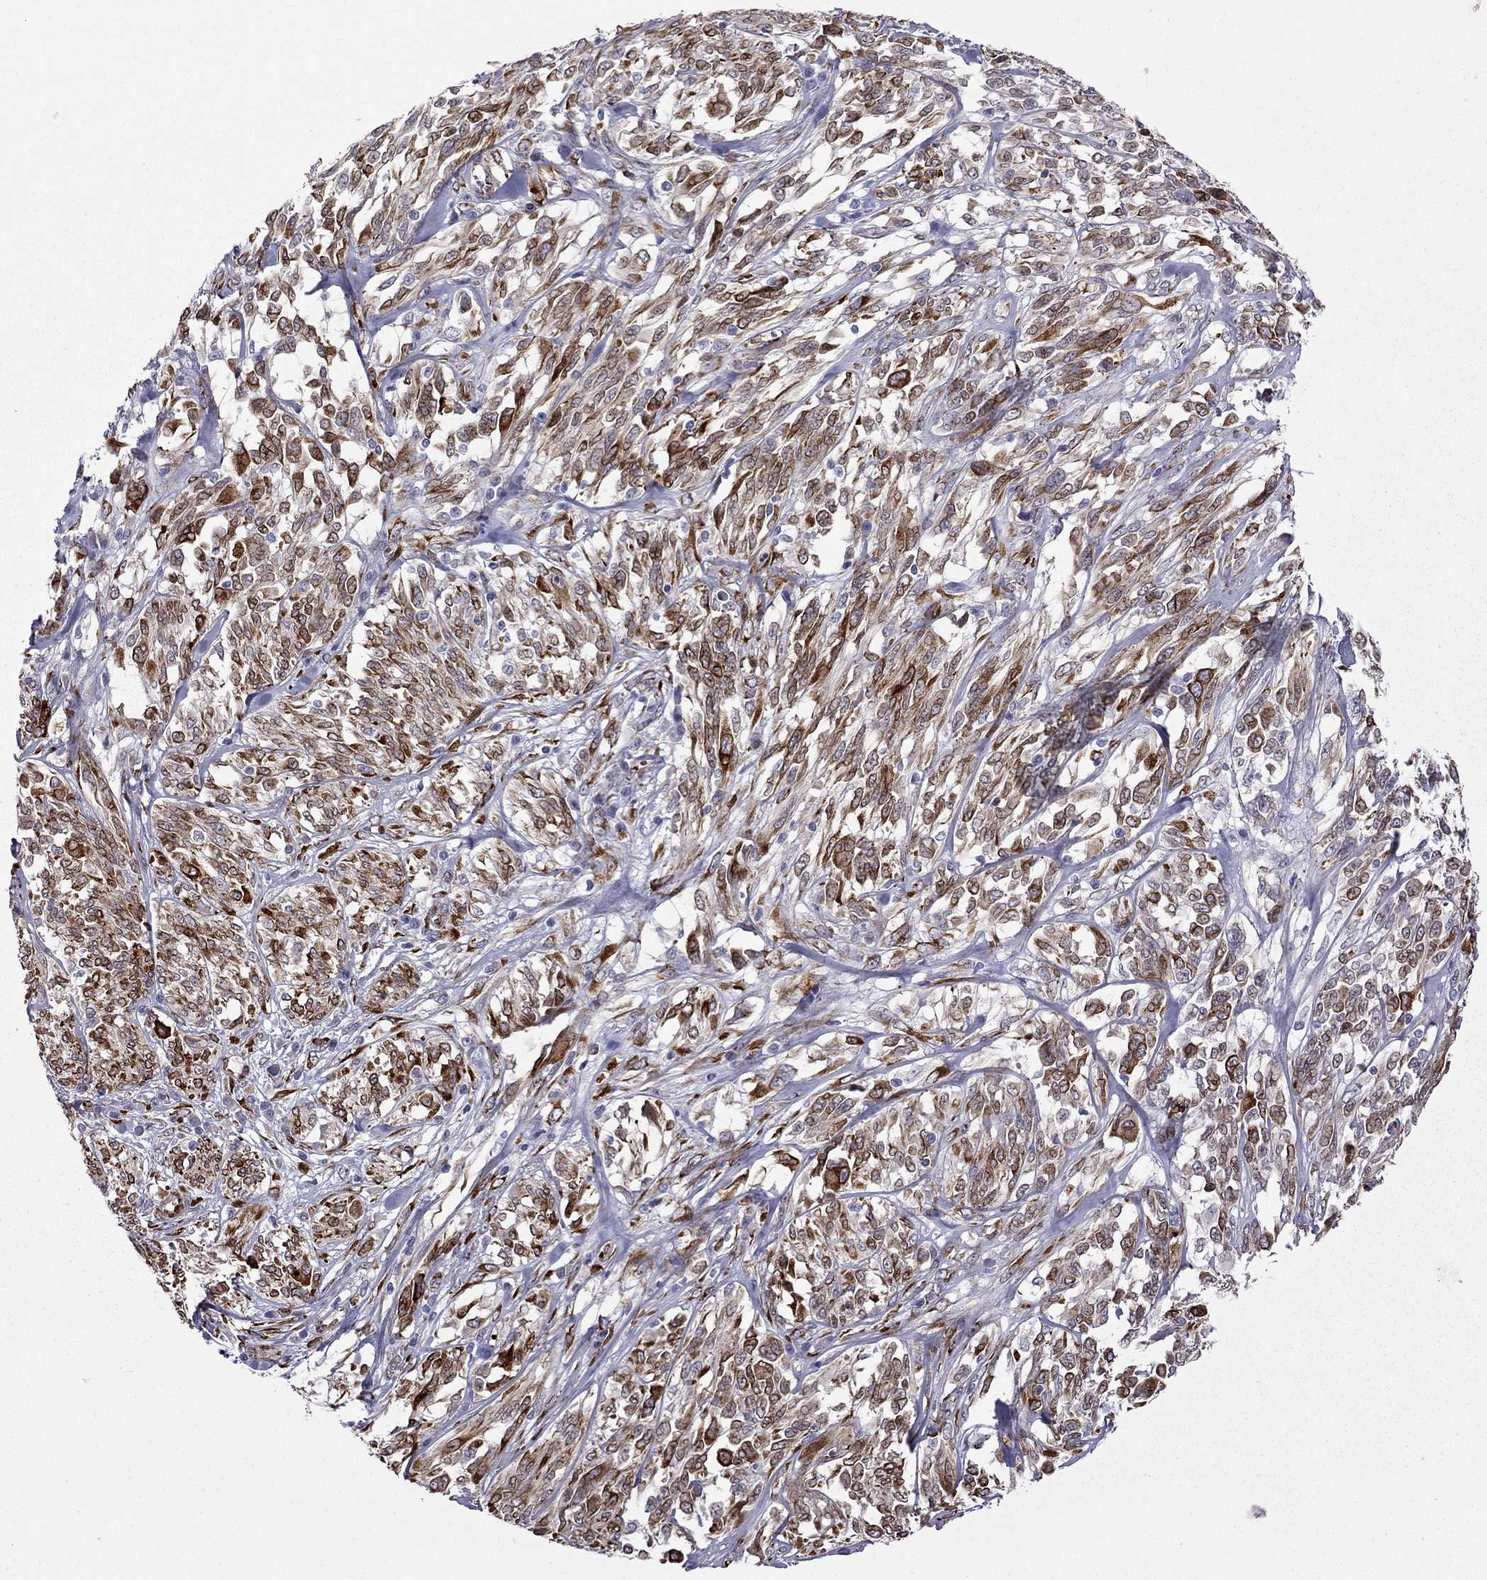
{"staining": {"intensity": "strong", "quantity": "25%-75%", "location": "cytoplasmic/membranous"}, "tissue": "melanoma", "cell_type": "Tumor cells", "image_type": "cancer", "snomed": [{"axis": "morphology", "description": "Malignant melanoma, NOS"}, {"axis": "topography", "description": "Skin"}], "caption": "Protein staining by immunohistochemistry (IHC) reveals strong cytoplasmic/membranous expression in approximately 25%-75% of tumor cells in melanoma.", "gene": "IKBIP", "patient": {"sex": "female", "age": 91}}